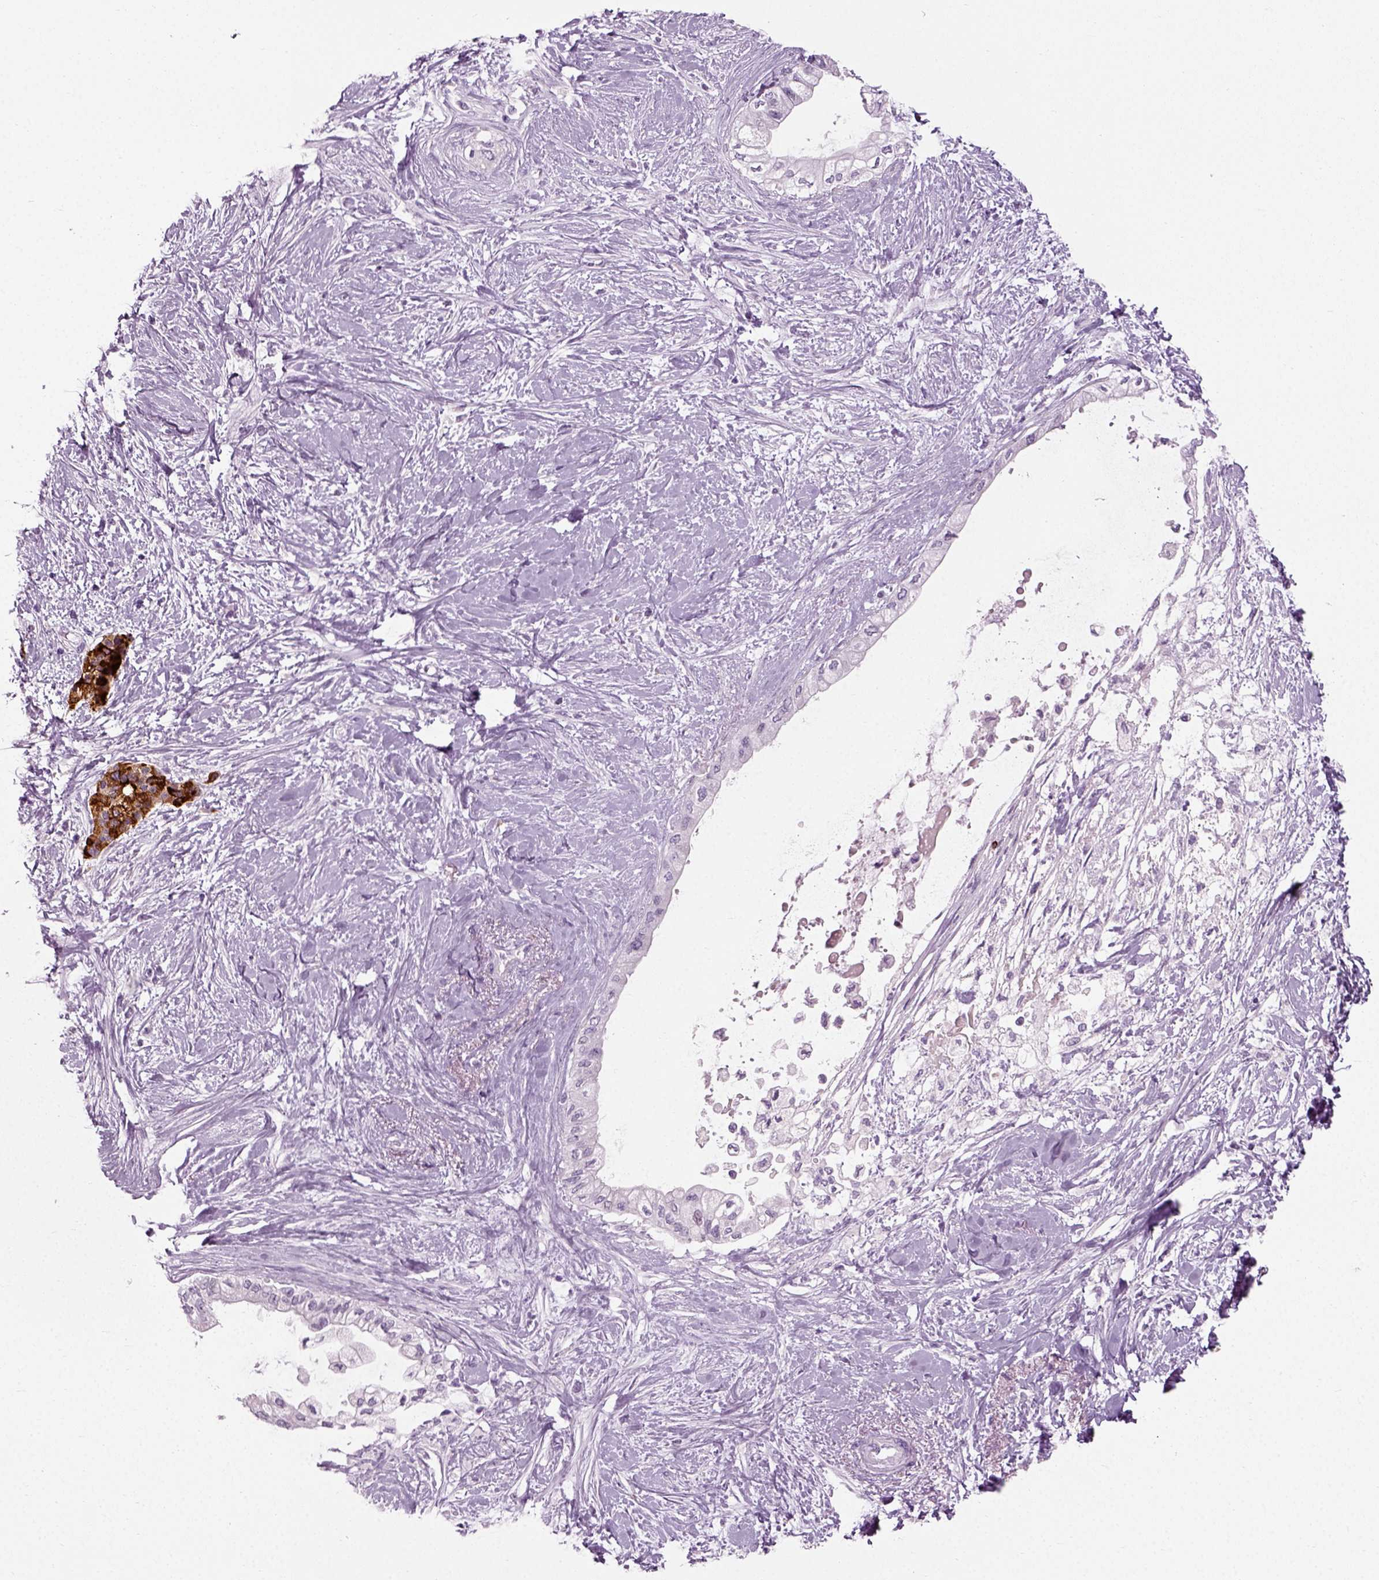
{"staining": {"intensity": "negative", "quantity": "none", "location": "none"}, "tissue": "pancreatic cancer", "cell_type": "Tumor cells", "image_type": "cancer", "snomed": [{"axis": "morphology", "description": "Normal tissue, NOS"}, {"axis": "morphology", "description": "Adenocarcinoma, NOS"}, {"axis": "topography", "description": "Pancreas"}, {"axis": "topography", "description": "Duodenum"}], "caption": "High magnification brightfield microscopy of pancreatic adenocarcinoma stained with DAB (3,3'-diaminobenzidine) (brown) and counterstained with hematoxylin (blue): tumor cells show no significant positivity.", "gene": "SCG5", "patient": {"sex": "female", "age": 60}}